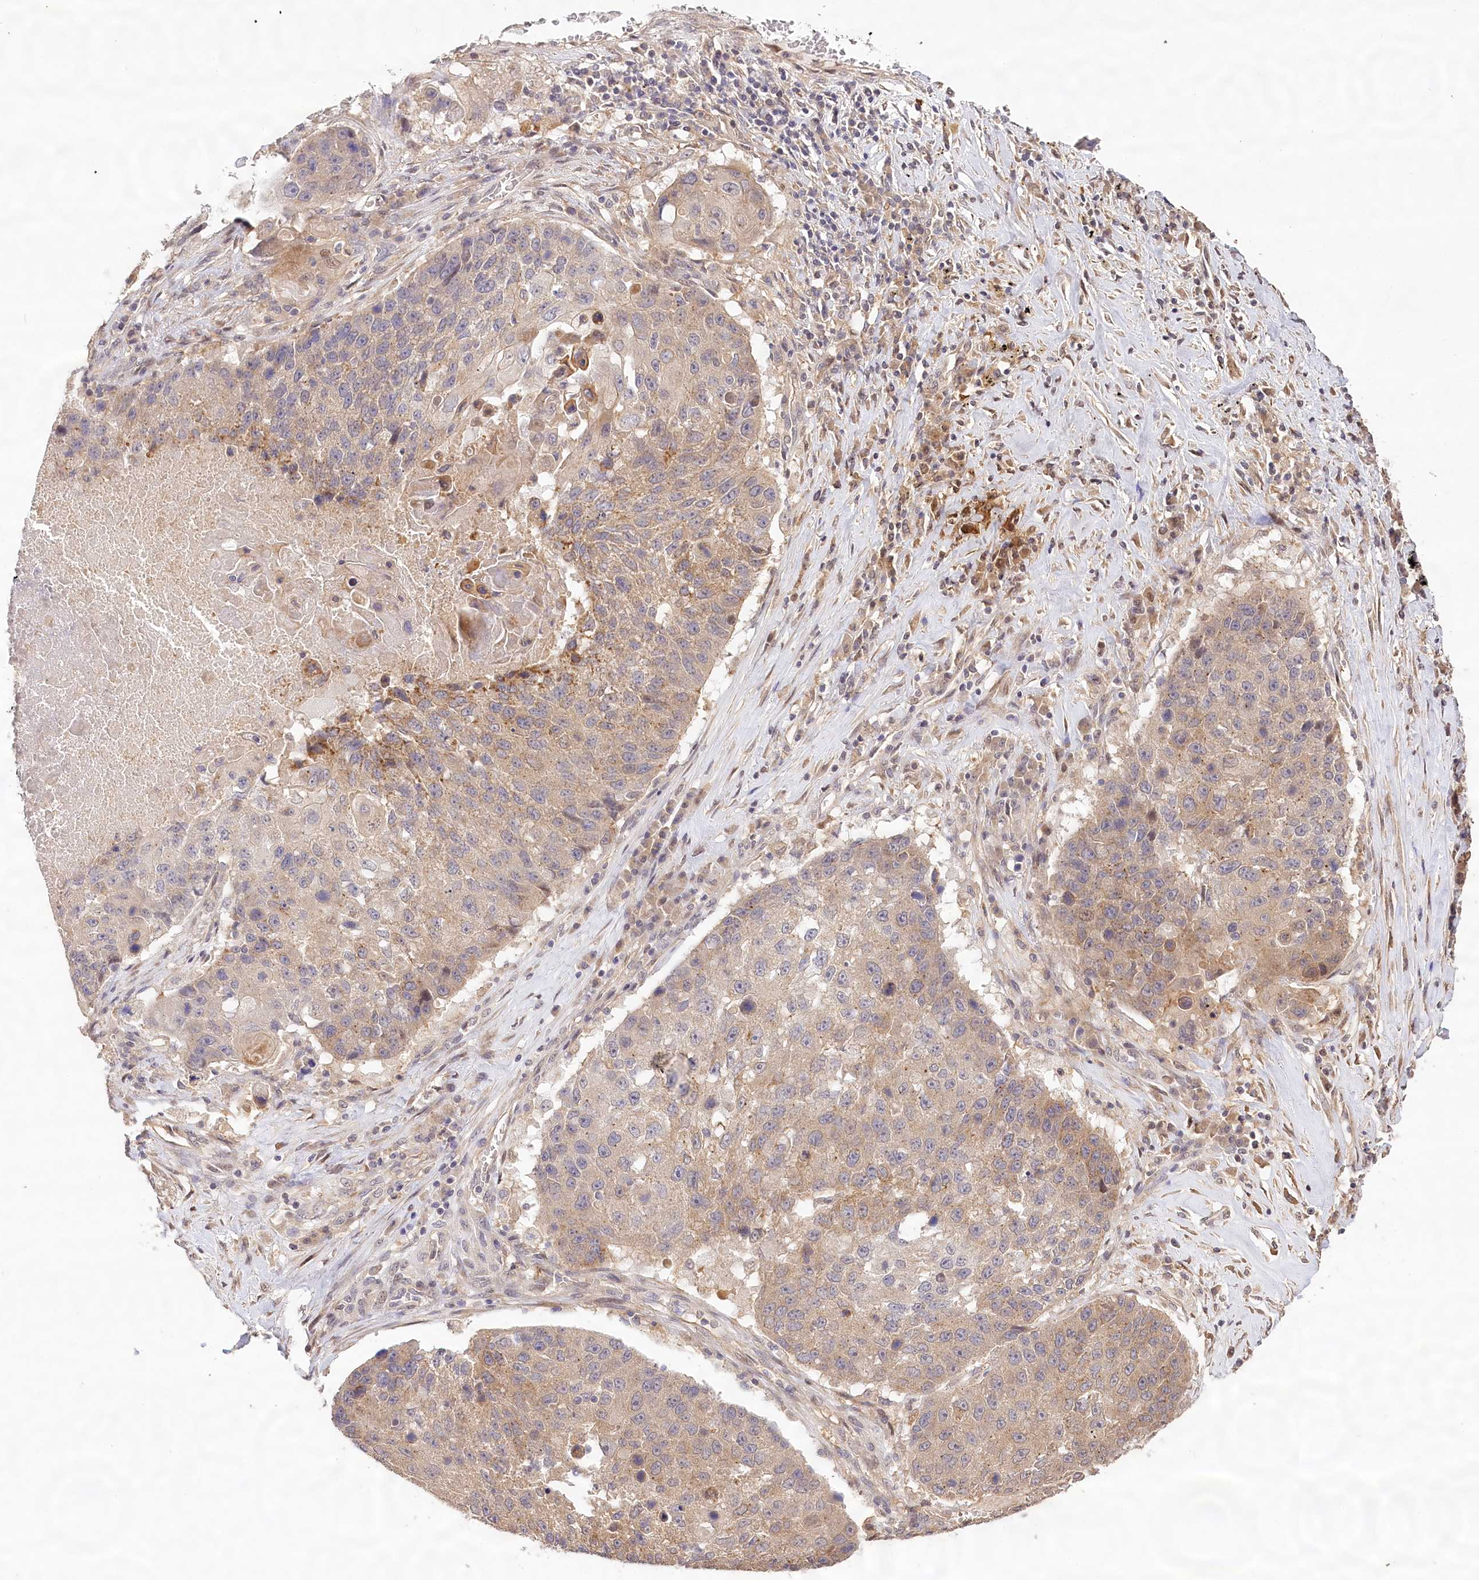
{"staining": {"intensity": "weak", "quantity": ">75%", "location": "cytoplasmic/membranous"}, "tissue": "lung cancer", "cell_type": "Tumor cells", "image_type": "cancer", "snomed": [{"axis": "morphology", "description": "Squamous cell carcinoma, NOS"}, {"axis": "topography", "description": "Lung"}], "caption": "Lung cancer tissue demonstrates weak cytoplasmic/membranous expression in about >75% of tumor cells", "gene": "LSS", "patient": {"sex": "male", "age": 61}}